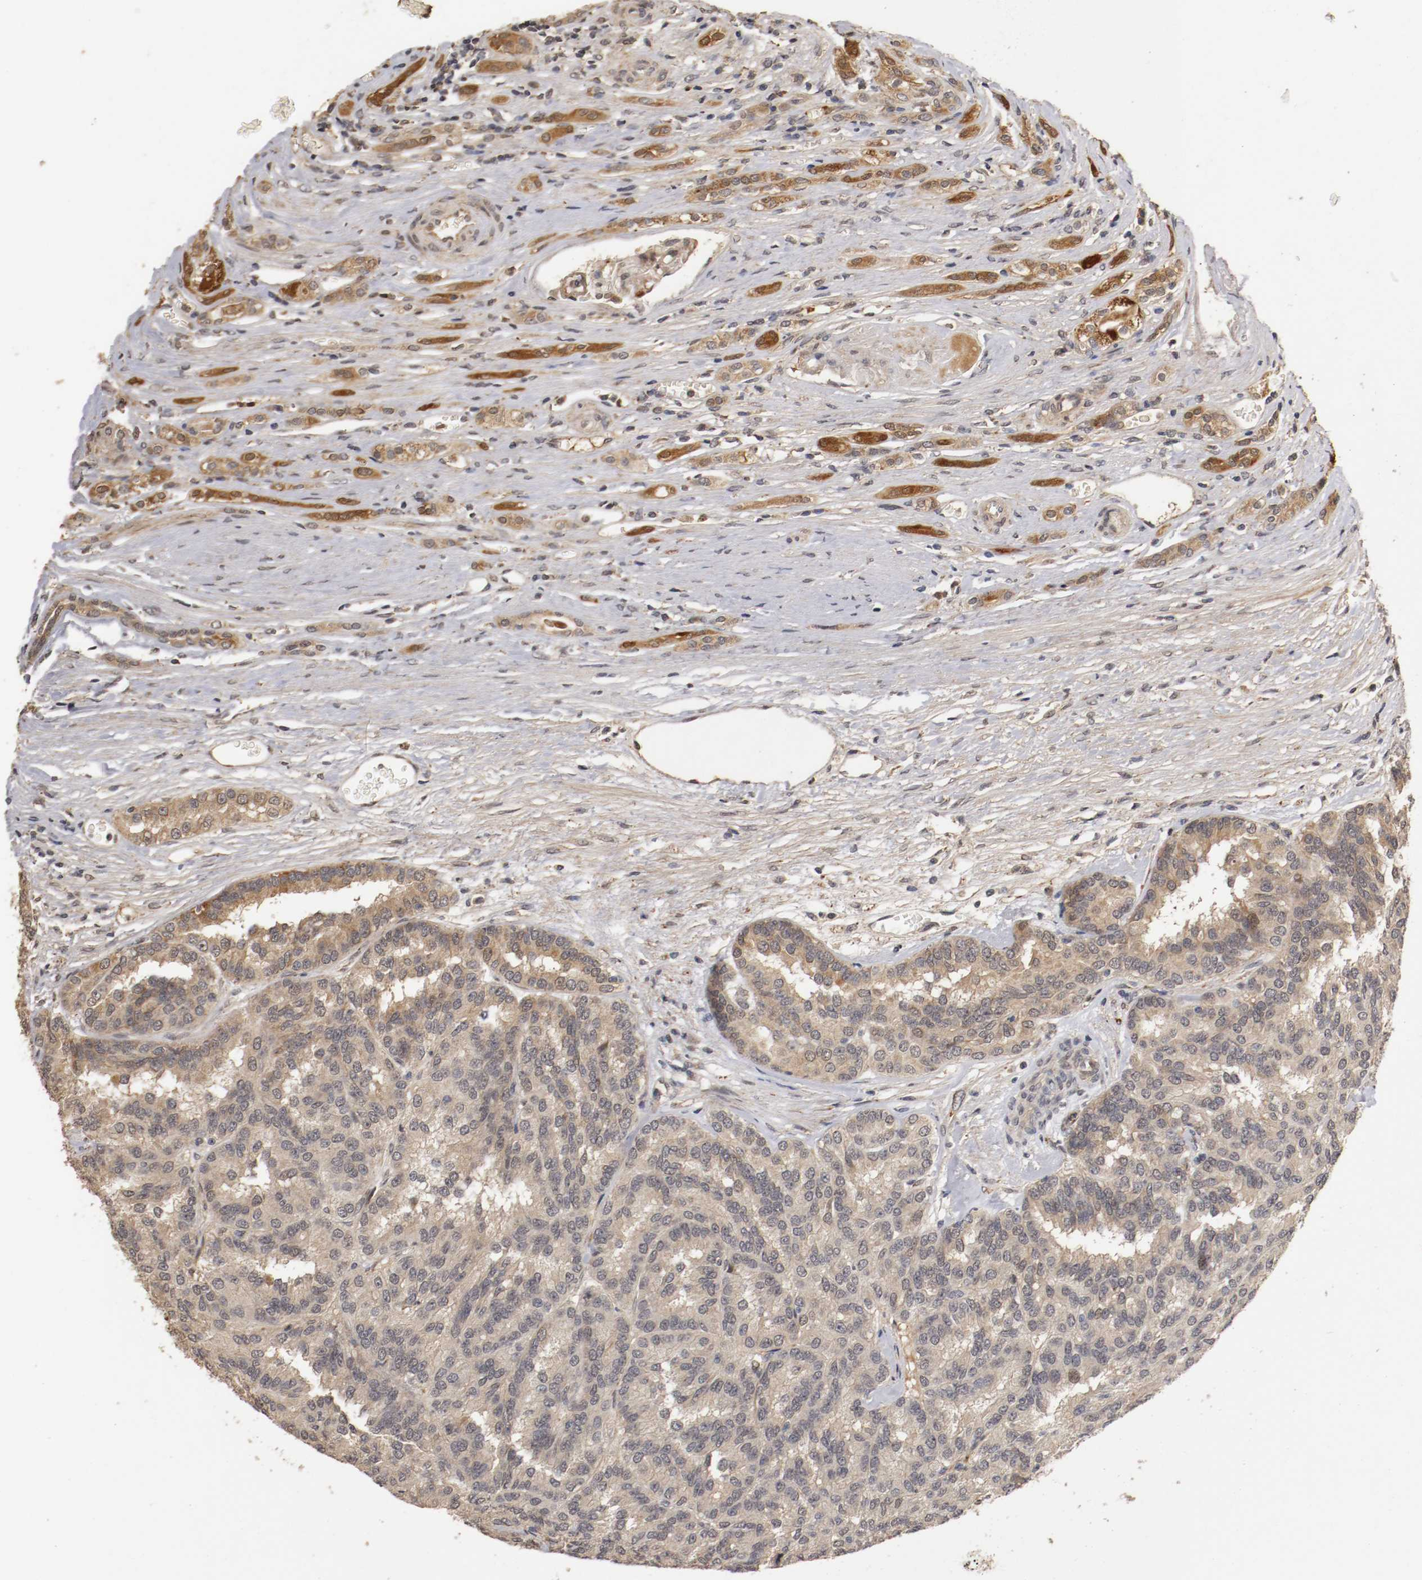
{"staining": {"intensity": "moderate", "quantity": "25%-75%", "location": "cytoplasmic/membranous,nuclear"}, "tissue": "renal cancer", "cell_type": "Tumor cells", "image_type": "cancer", "snomed": [{"axis": "morphology", "description": "Adenocarcinoma, NOS"}, {"axis": "topography", "description": "Kidney"}], "caption": "Renal cancer (adenocarcinoma) stained with immunohistochemistry (IHC) exhibits moderate cytoplasmic/membranous and nuclear expression in approximately 25%-75% of tumor cells.", "gene": "TNFRSF1B", "patient": {"sex": "male", "age": 46}}